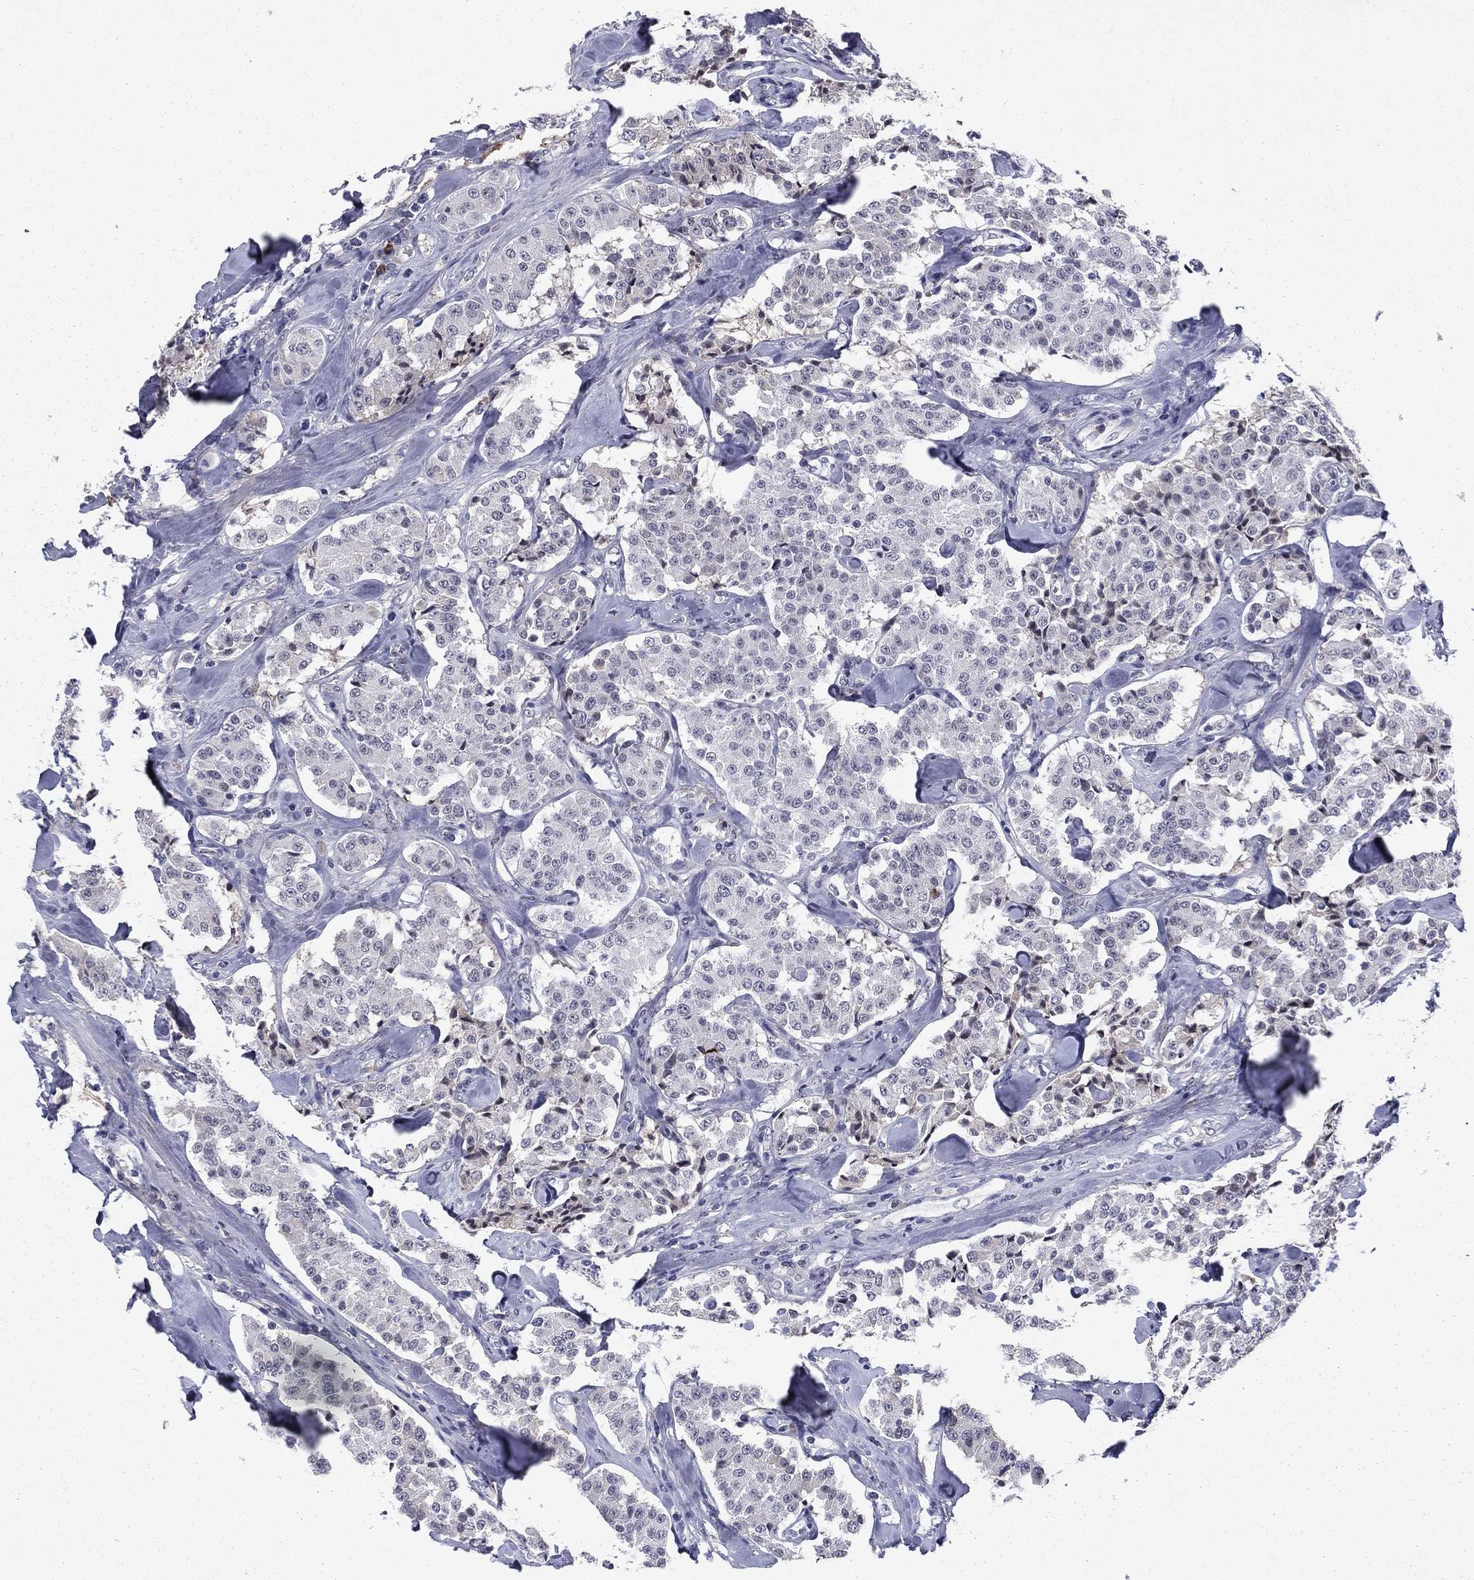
{"staining": {"intensity": "negative", "quantity": "none", "location": "none"}, "tissue": "carcinoid", "cell_type": "Tumor cells", "image_type": "cancer", "snomed": [{"axis": "morphology", "description": "Carcinoid, malignant, NOS"}, {"axis": "topography", "description": "Pancreas"}], "caption": "This photomicrograph is of malignant carcinoid stained with immunohistochemistry (IHC) to label a protein in brown with the nuclei are counter-stained blue. There is no staining in tumor cells.", "gene": "ECM1", "patient": {"sex": "male", "age": 41}}